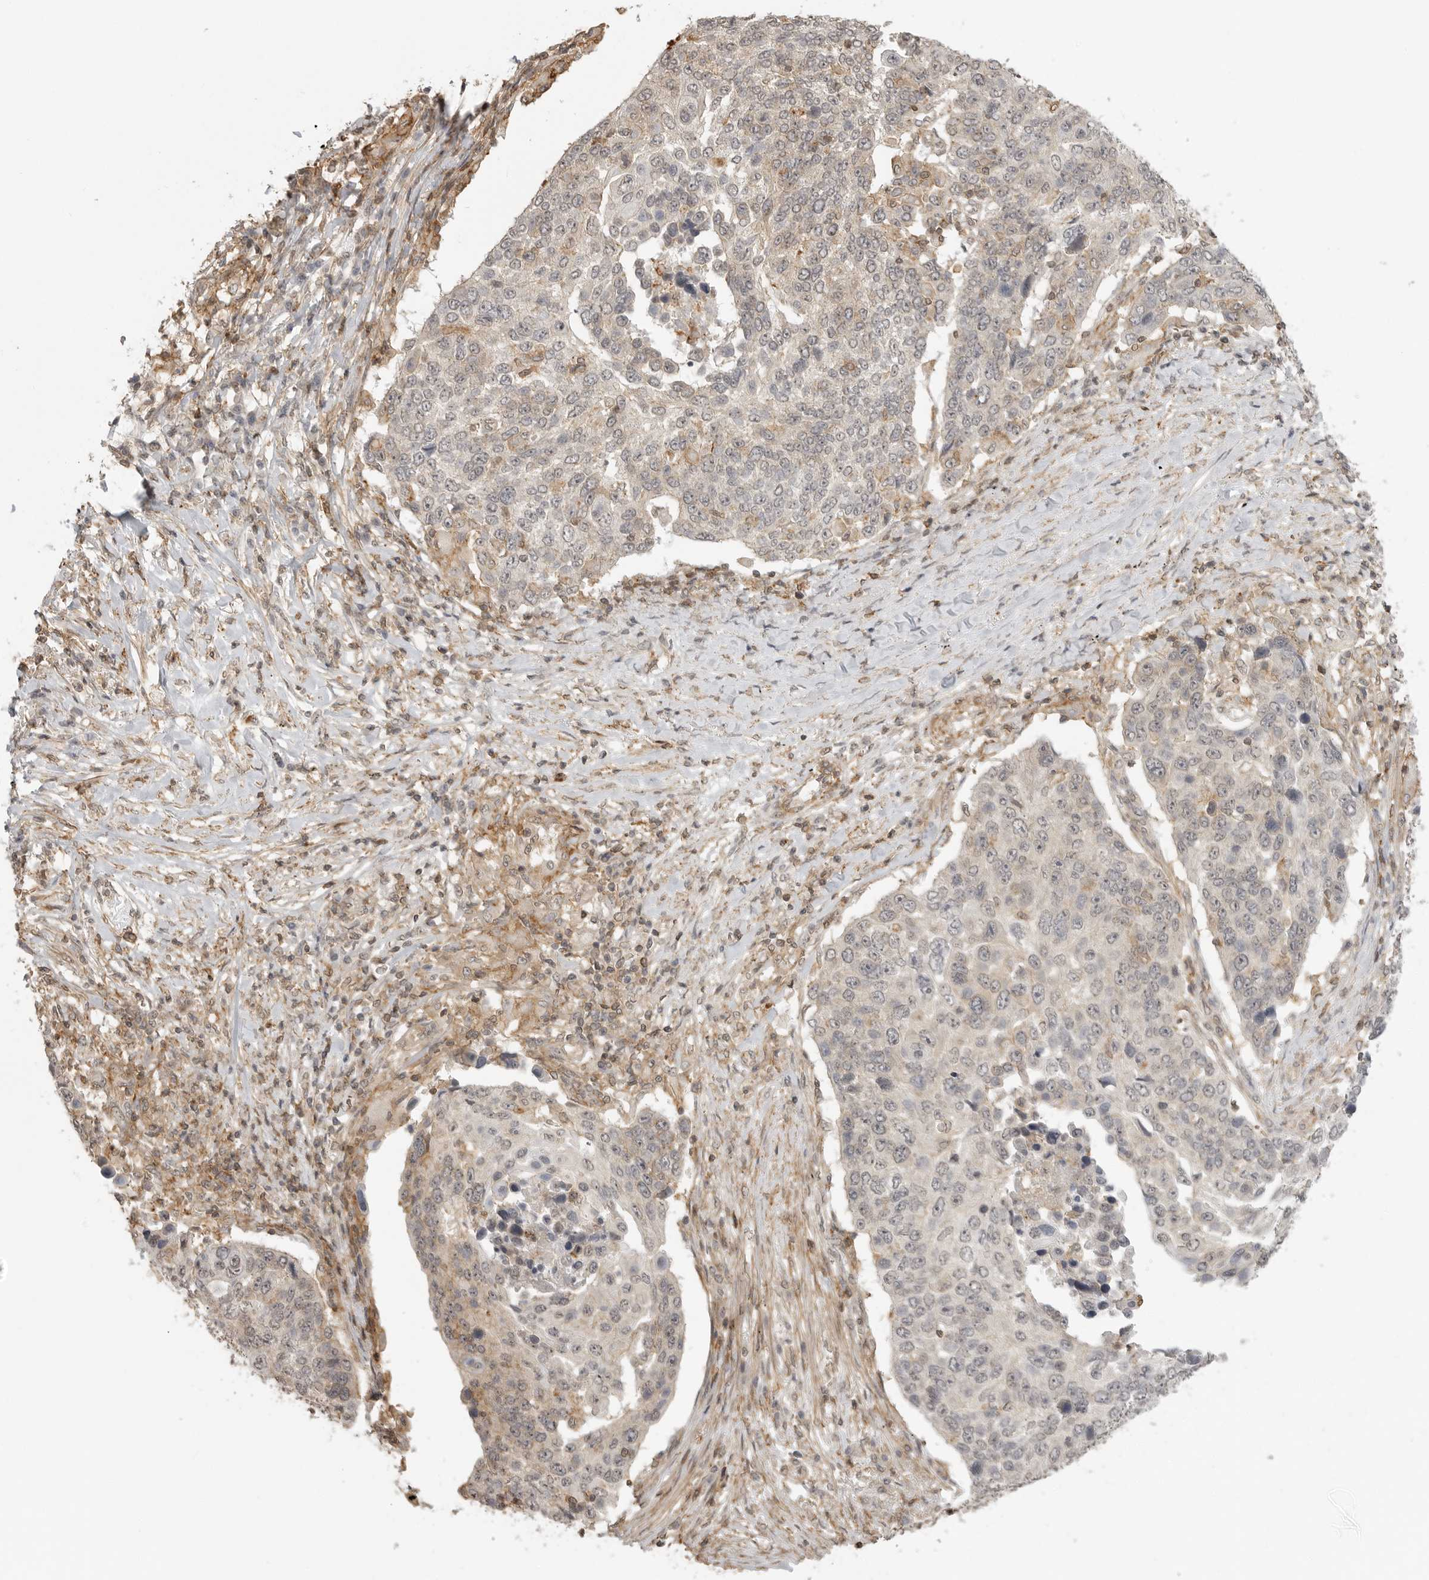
{"staining": {"intensity": "weak", "quantity": "25%-75%", "location": "cytoplasmic/membranous"}, "tissue": "lung cancer", "cell_type": "Tumor cells", "image_type": "cancer", "snomed": [{"axis": "morphology", "description": "Squamous cell carcinoma, NOS"}, {"axis": "topography", "description": "Lung"}], "caption": "Immunohistochemical staining of lung cancer (squamous cell carcinoma) displays low levels of weak cytoplasmic/membranous protein staining in approximately 25%-75% of tumor cells.", "gene": "GPC2", "patient": {"sex": "male", "age": 66}}